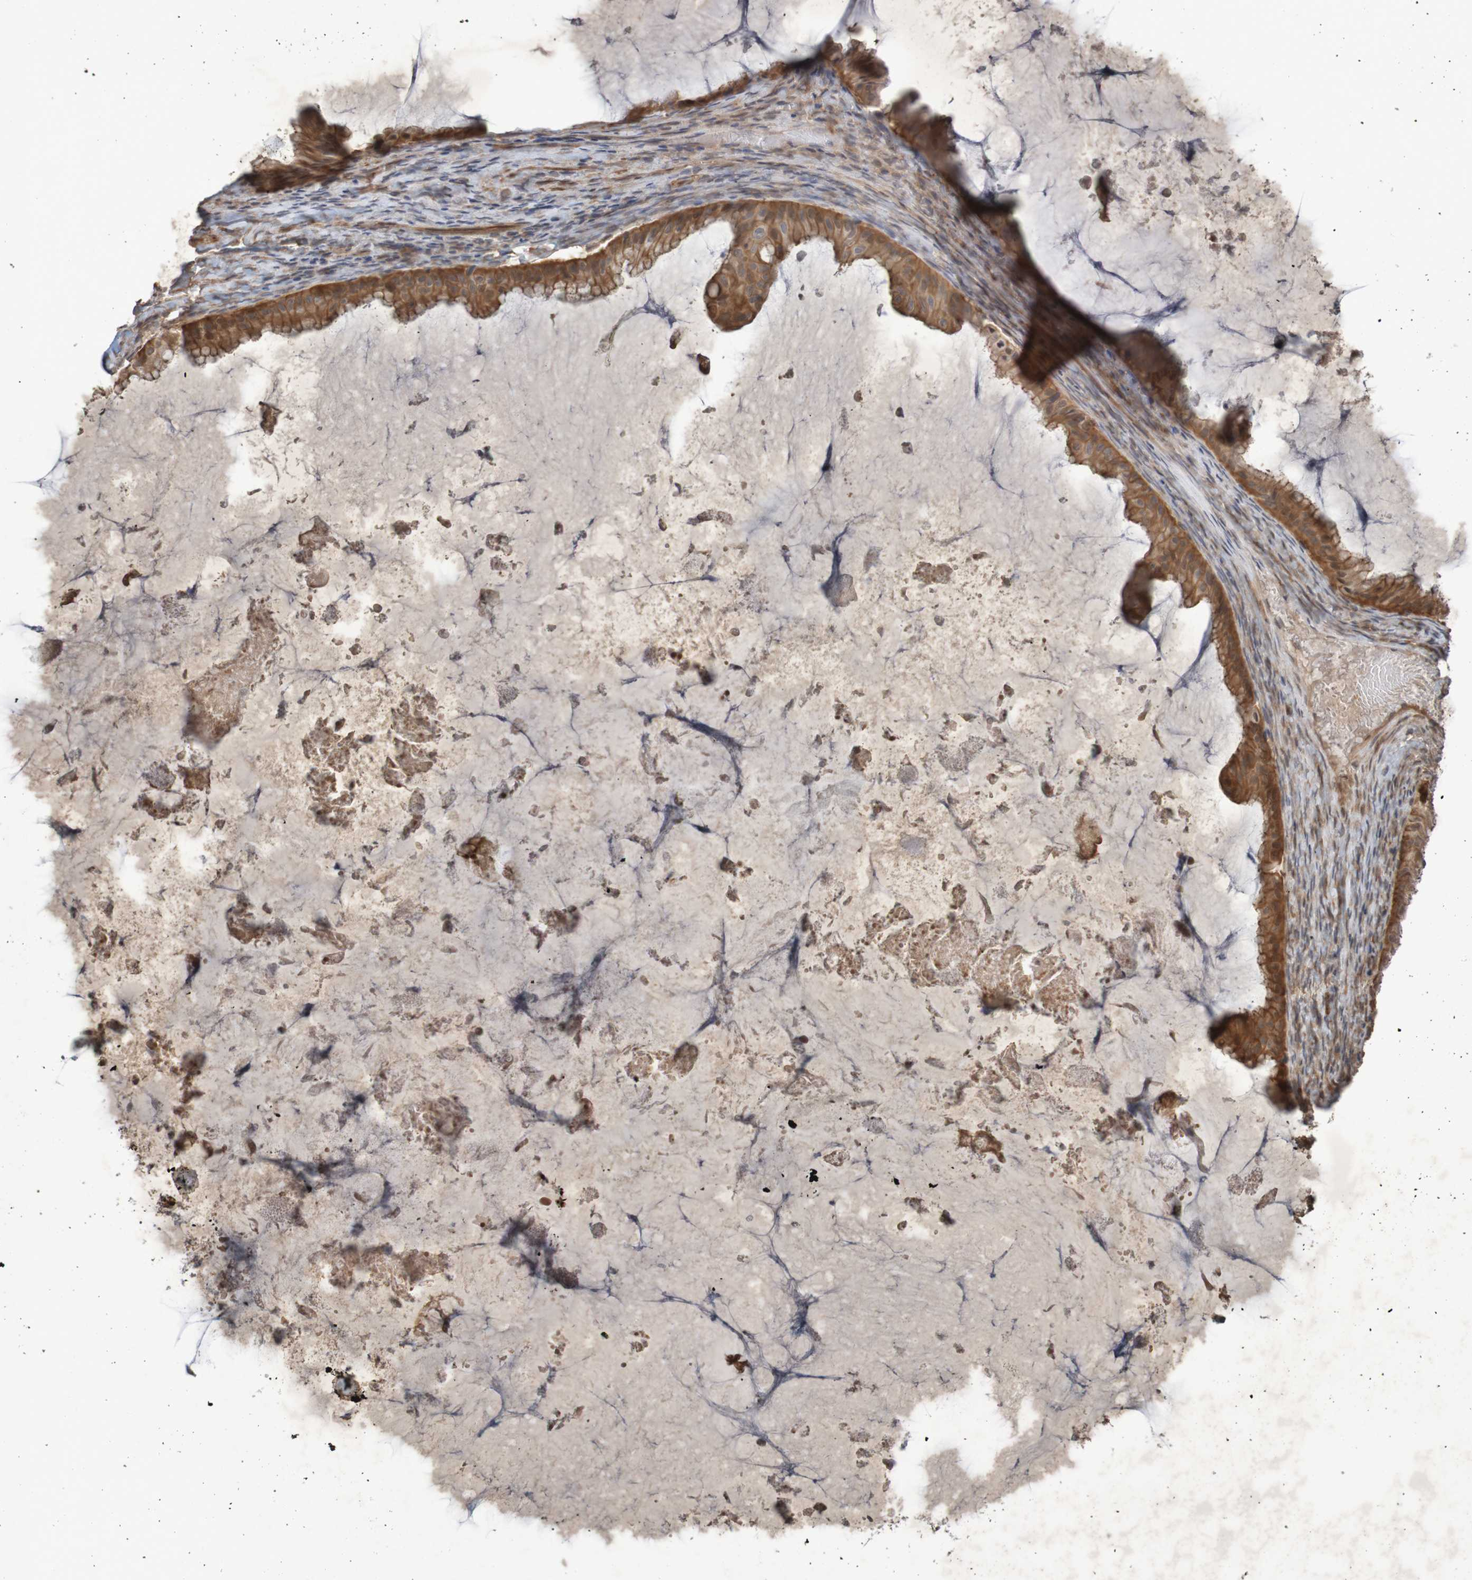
{"staining": {"intensity": "strong", "quantity": ">75%", "location": "cytoplasmic/membranous"}, "tissue": "ovarian cancer", "cell_type": "Tumor cells", "image_type": "cancer", "snomed": [{"axis": "morphology", "description": "Cystadenocarcinoma, mucinous, NOS"}, {"axis": "topography", "description": "Ovary"}], "caption": "Ovarian cancer stained with a protein marker reveals strong staining in tumor cells.", "gene": "ARHGEF11", "patient": {"sex": "female", "age": 61}}